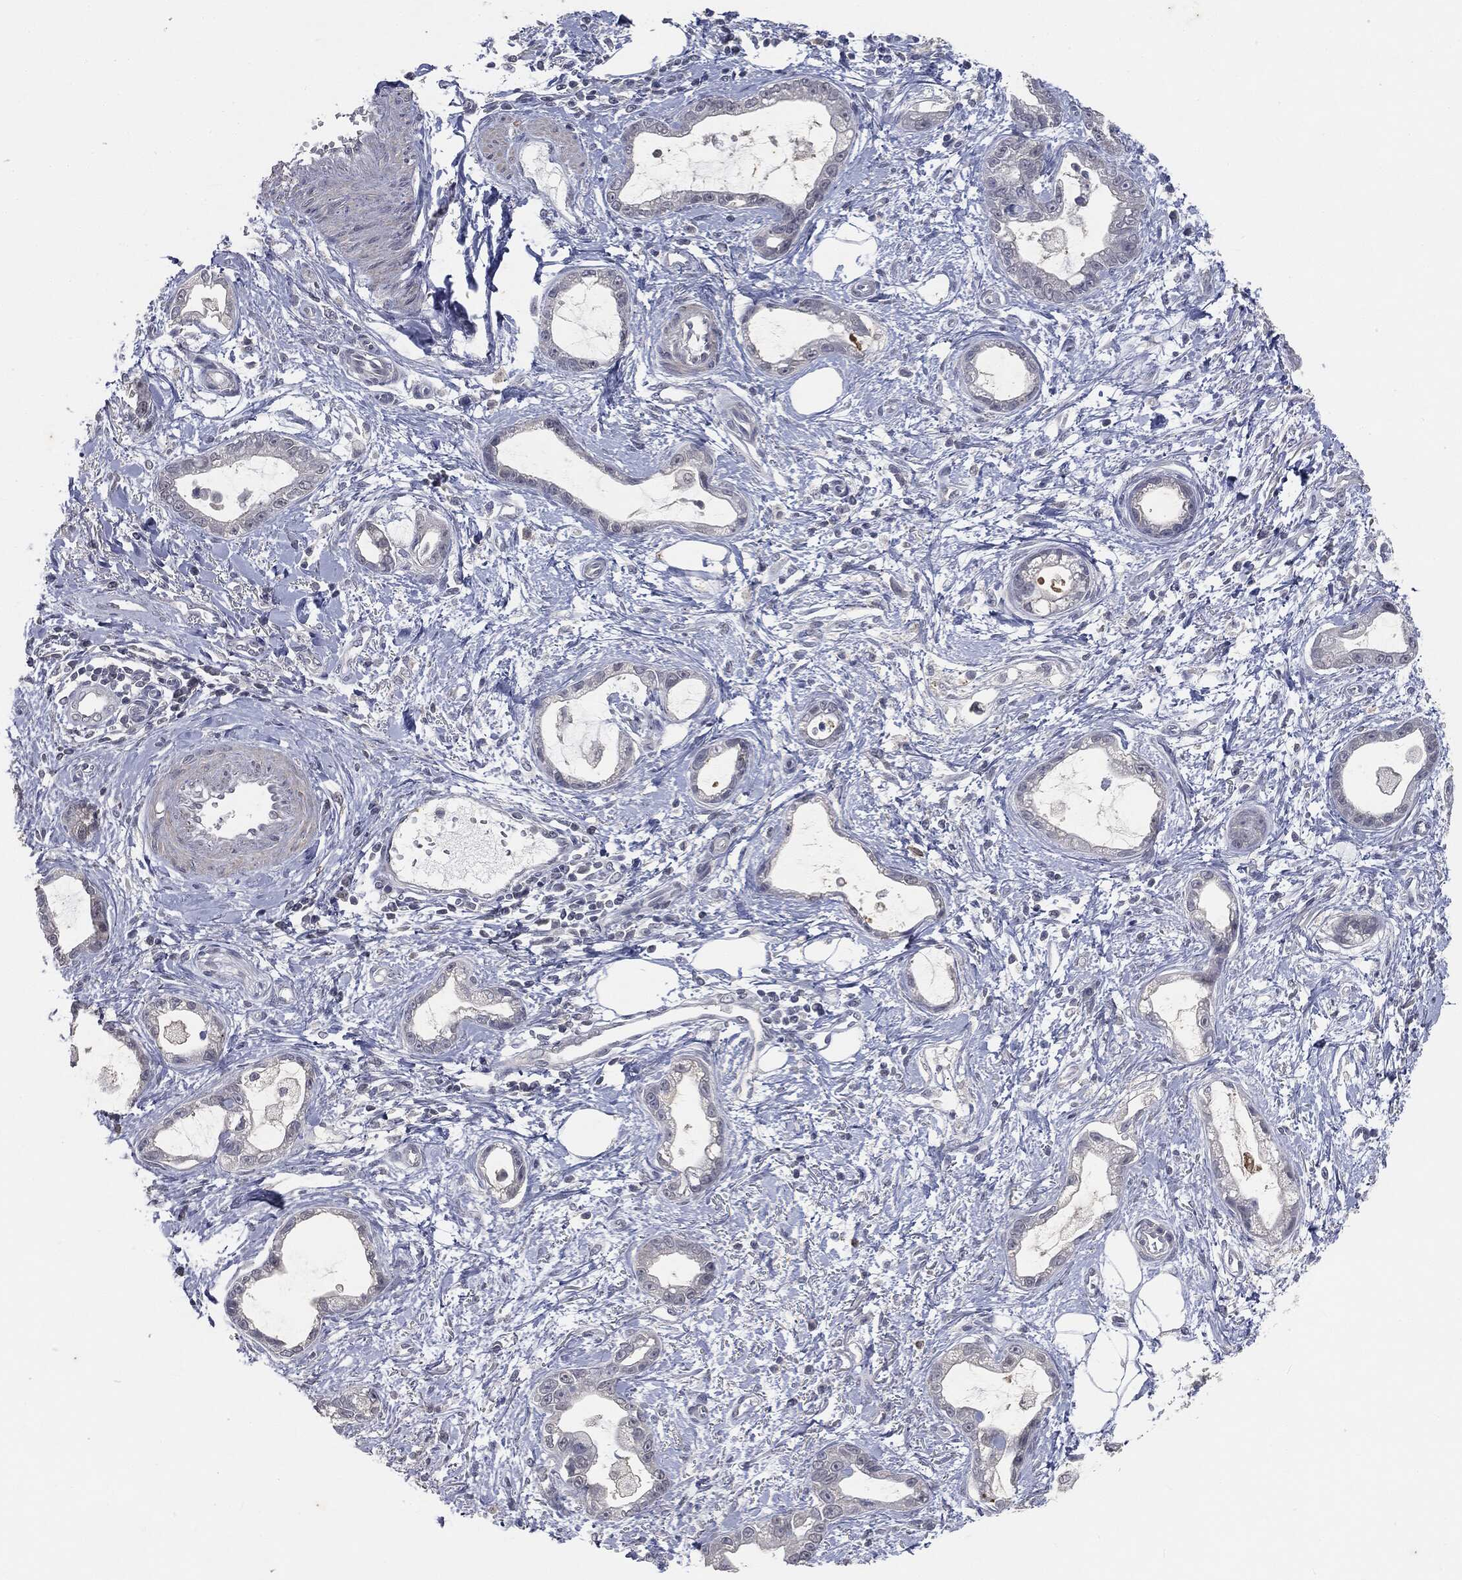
{"staining": {"intensity": "negative", "quantity": "none", "location": "none"}, "tissue": "stomach cancer", "cell_type": "Tumor cells", "image_type": "cancer", "snomed": [{"axis": "morphology", "description": "Adenocarcinoma, NOS"}, {"axis": "topography", "description": "Stomach"}], "caption": "DAB immunohistochemical staining of stomach adenocarcinoma displays no significant expression in tumor cells.", "gene": "SLC2A2", "patient": {"sex": "male", "age": 55}}